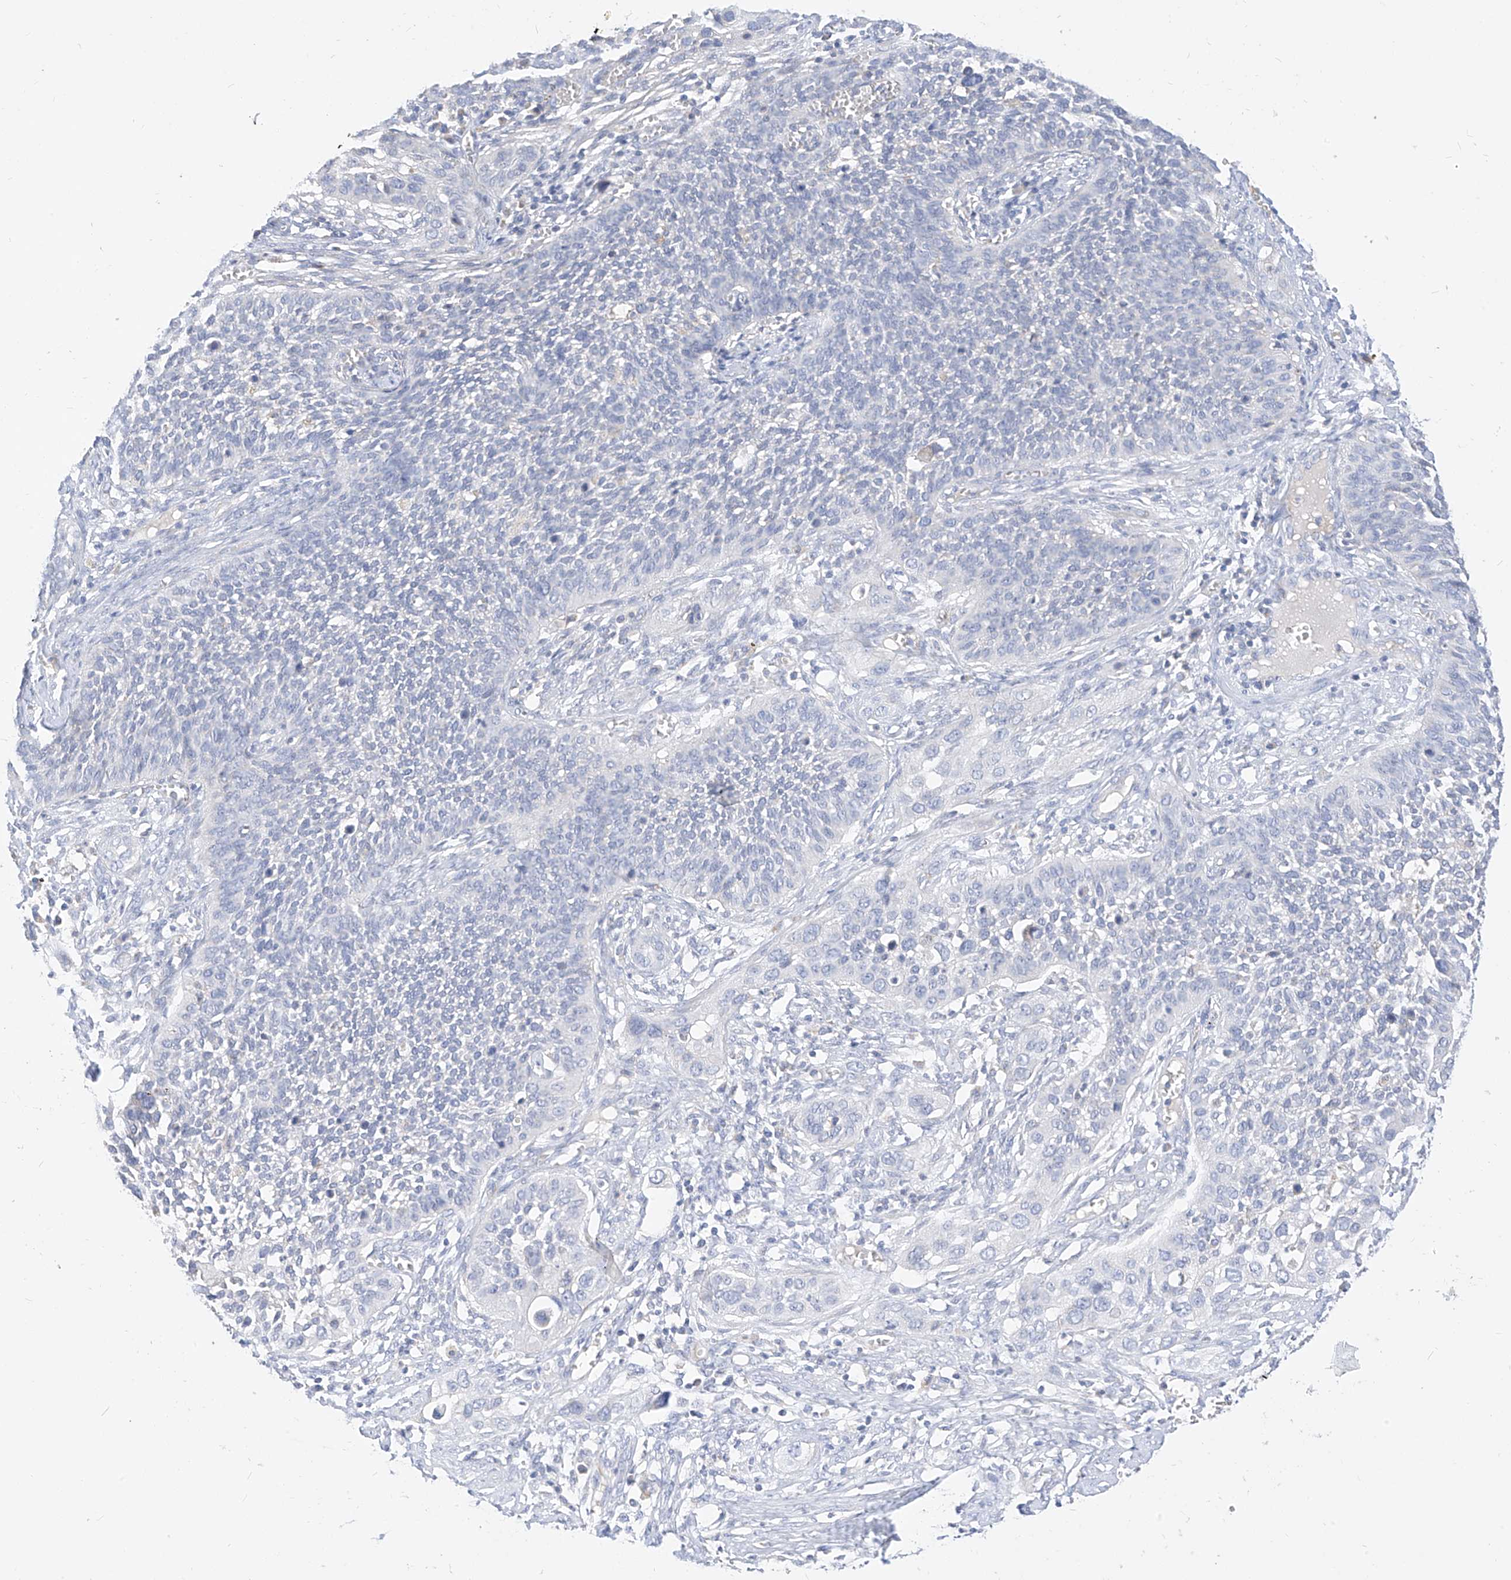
{"staining": {"intensity": "negative", "quantity": "none", "location": "none"}, "tissue": "cervical cancer", "cell_type": "Tumor cells", "image_type": "cancer", "snomed": [{"axis": "morphology", "description": "Squamous cell carcinoma, NOS"}, {"axis": "topography", "description": "Cervix"}], "caption": "An image of human cervical cancer (squamous cell carcinoma) is negative for staining in tumor cells. (DAB immunohistochemistry (IHC), high magnification).", "gene": "RASA2", "patient": {"sex": "female", "age": 34}}